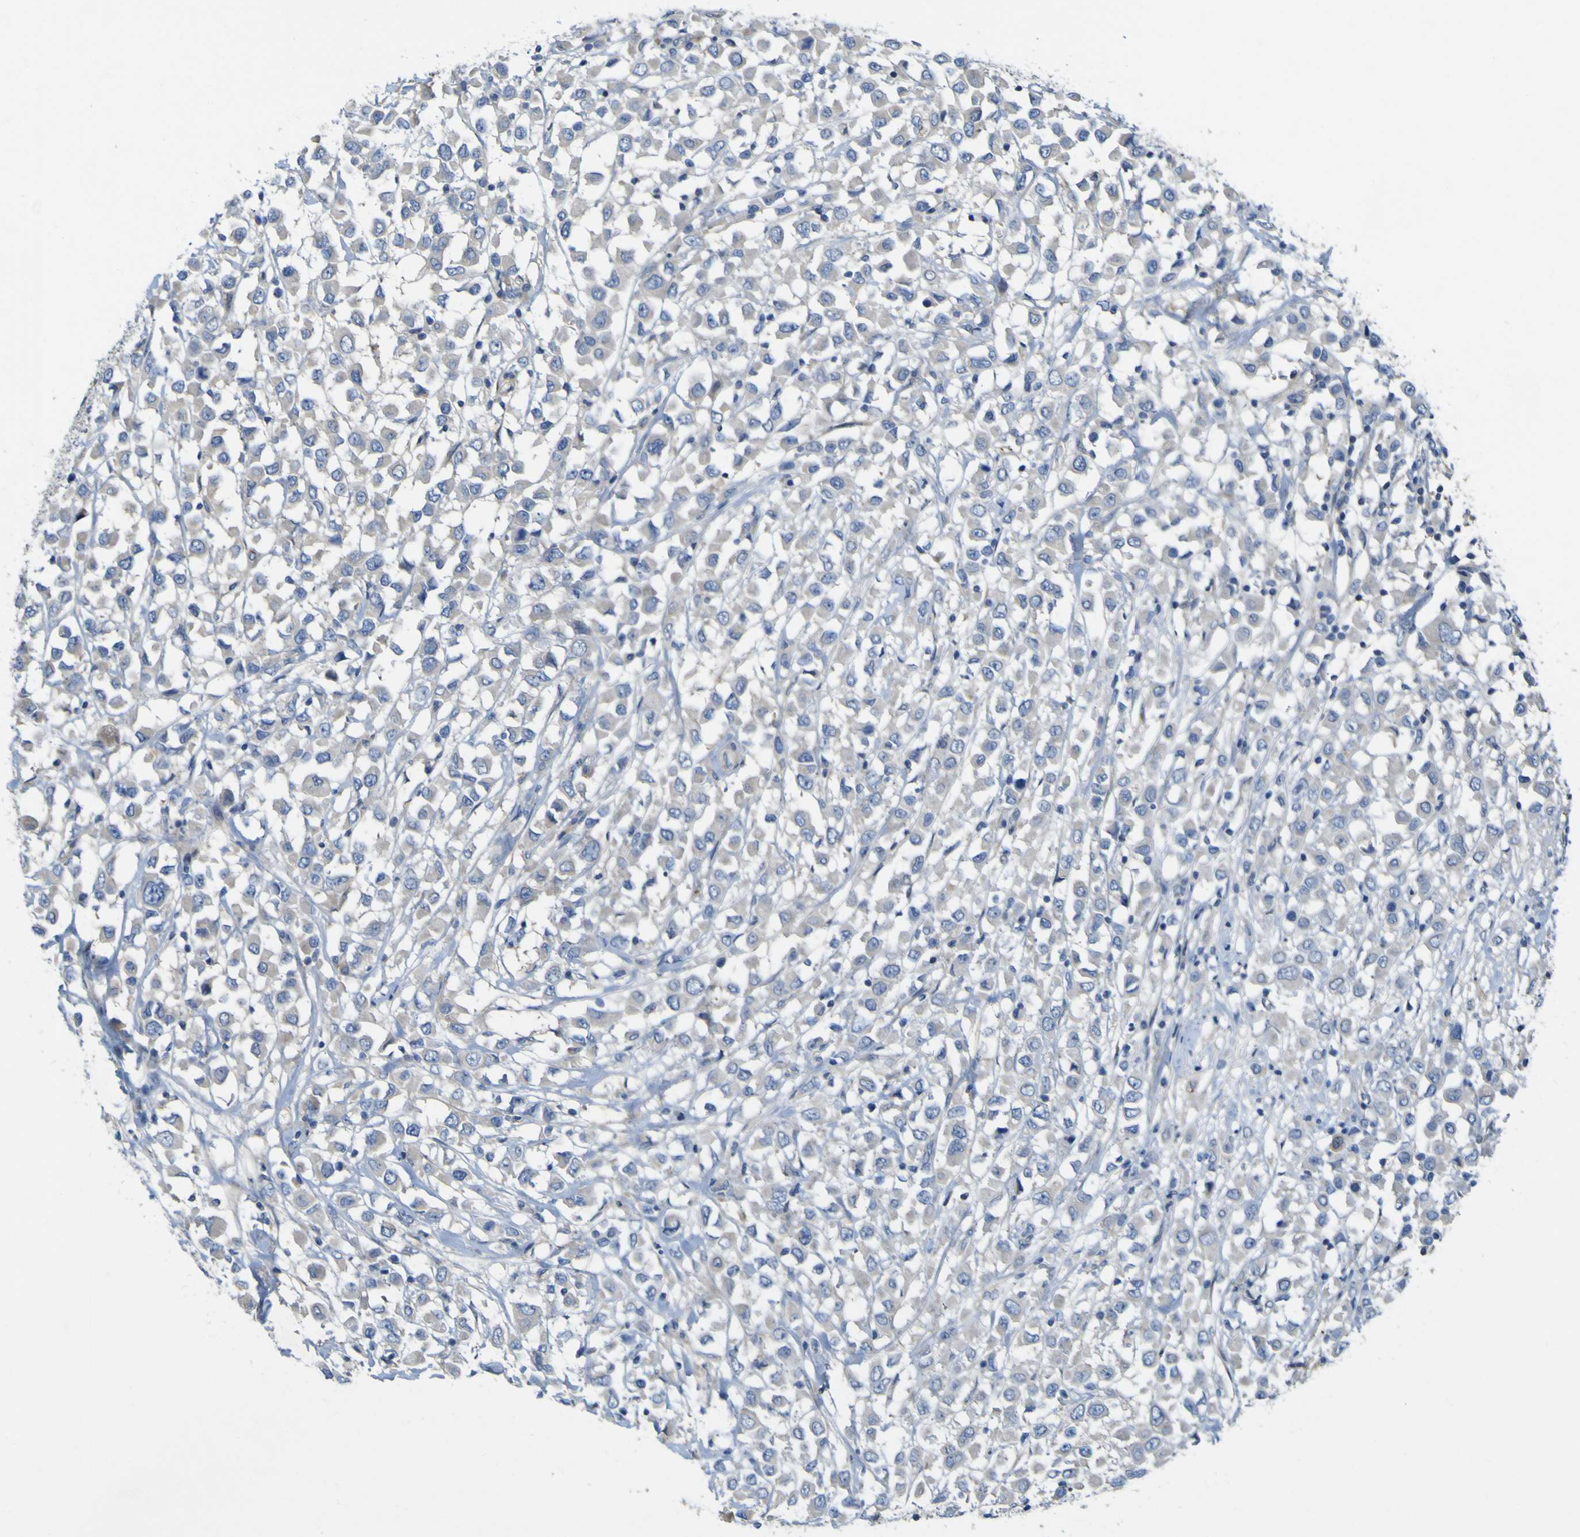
{"staining": {"intensity": "negative", "quantity": "none", "location": "none"}, "tissue": "breast cancer", "cell_type": "Tumor cells", "image_type": "cancer", "snomed": [{"axis": "morphology", "description": "Duct carcinoma"}, {"axis": "topography", "description": "Breast"}], "caption": "This is an immunohistochemistry (IHC) photomicrograph of breast cancer (invasive ductal carcinoma). There is no positivity in tumor cells.", "gene": "MYEOV", "patient": {"sex": "female", "age": 61}}